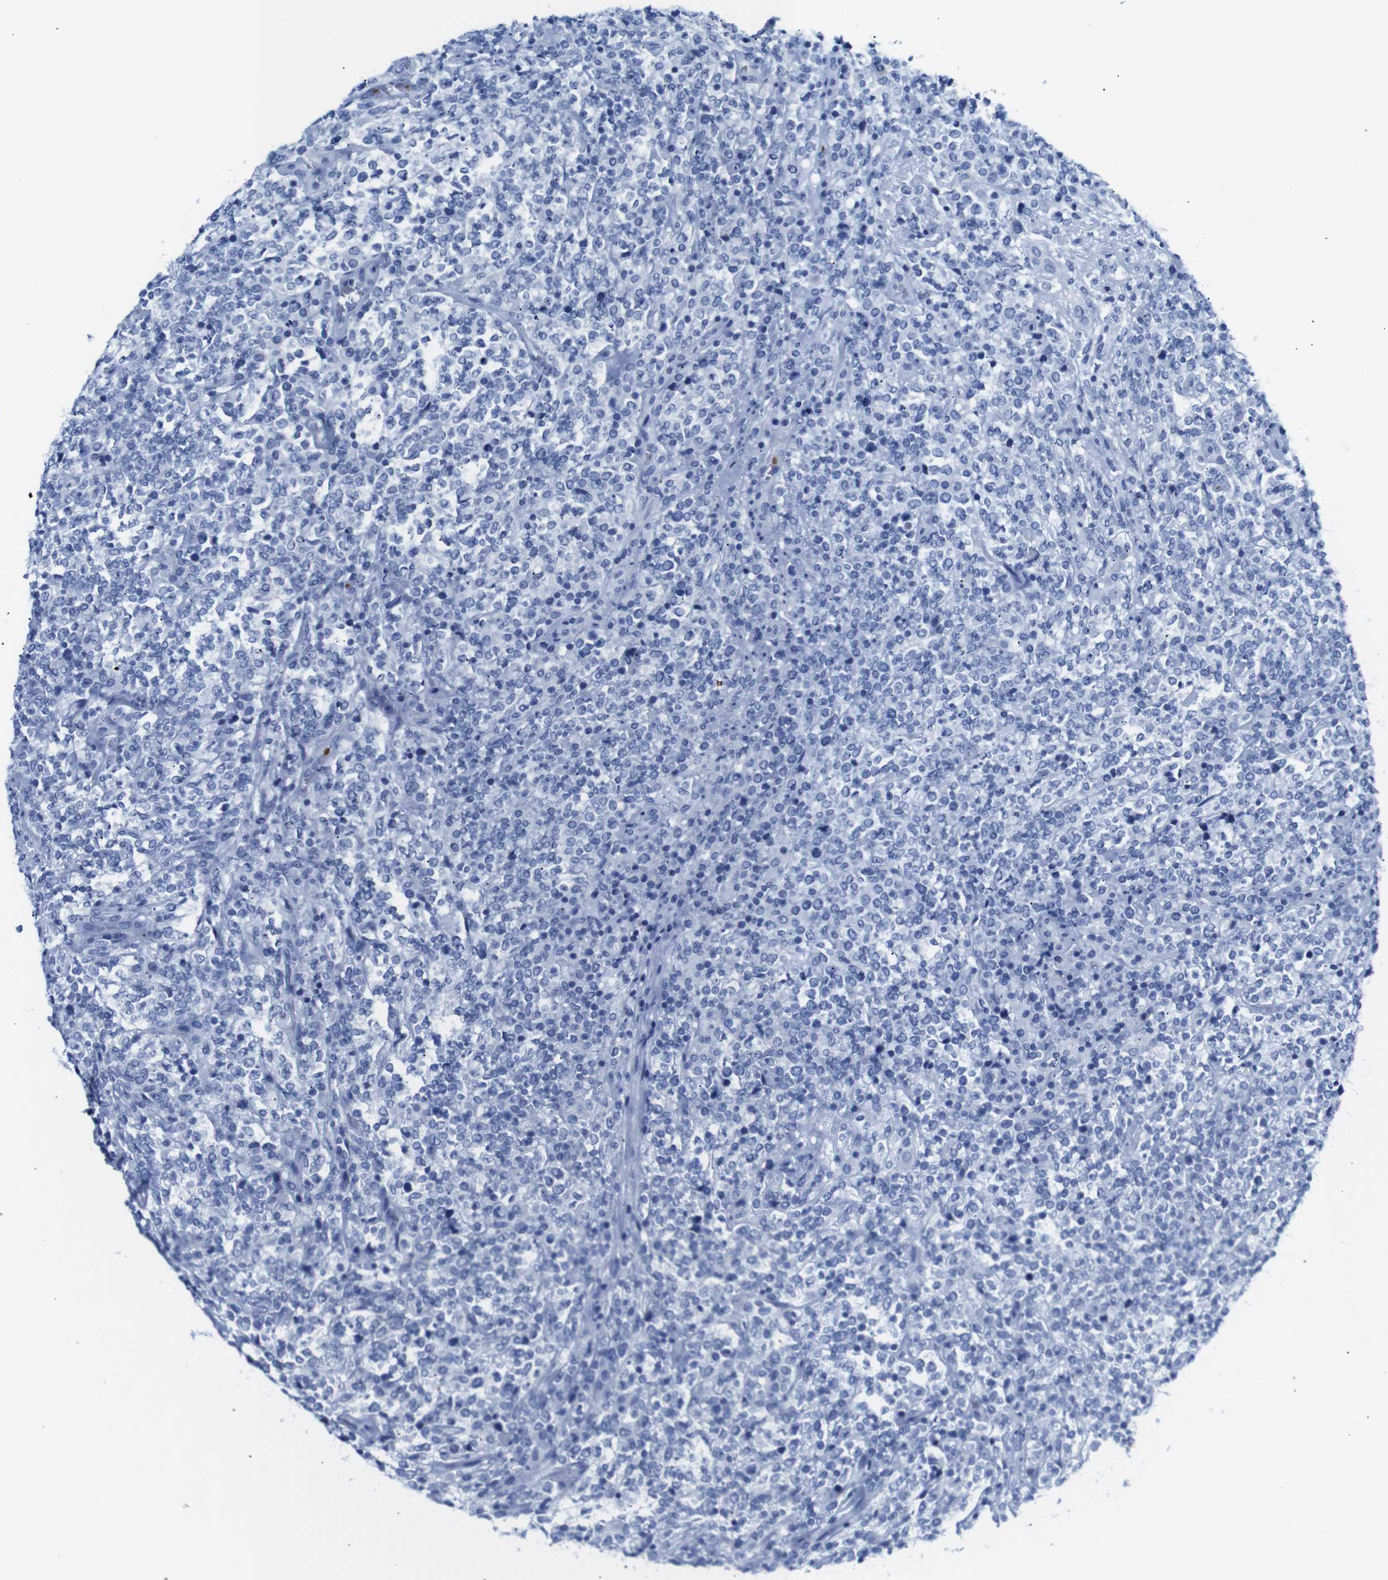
{"staining": {"intensity": "negative", "quantity": "none", "location": "none"}, "tissue": "lymphoma", "cell_type": "Tumor cells", "image_type": "cancer", "snomed": [{"axis": "morphology", "description": "Malignant lymphoma, non-Hodgkin's type, High grade"}, {"axis": "topography", "description": "Soft tissue"}], "caption": "The photomicrograph exhibits no staining of tumor cells in high-grade malignant lymphoma, non-Hodgkin's type. (DAB immunohistochemistry, high magnification).", "gene": "ERVMER34-1", "patient": {"sex": "male", "age": 18}}